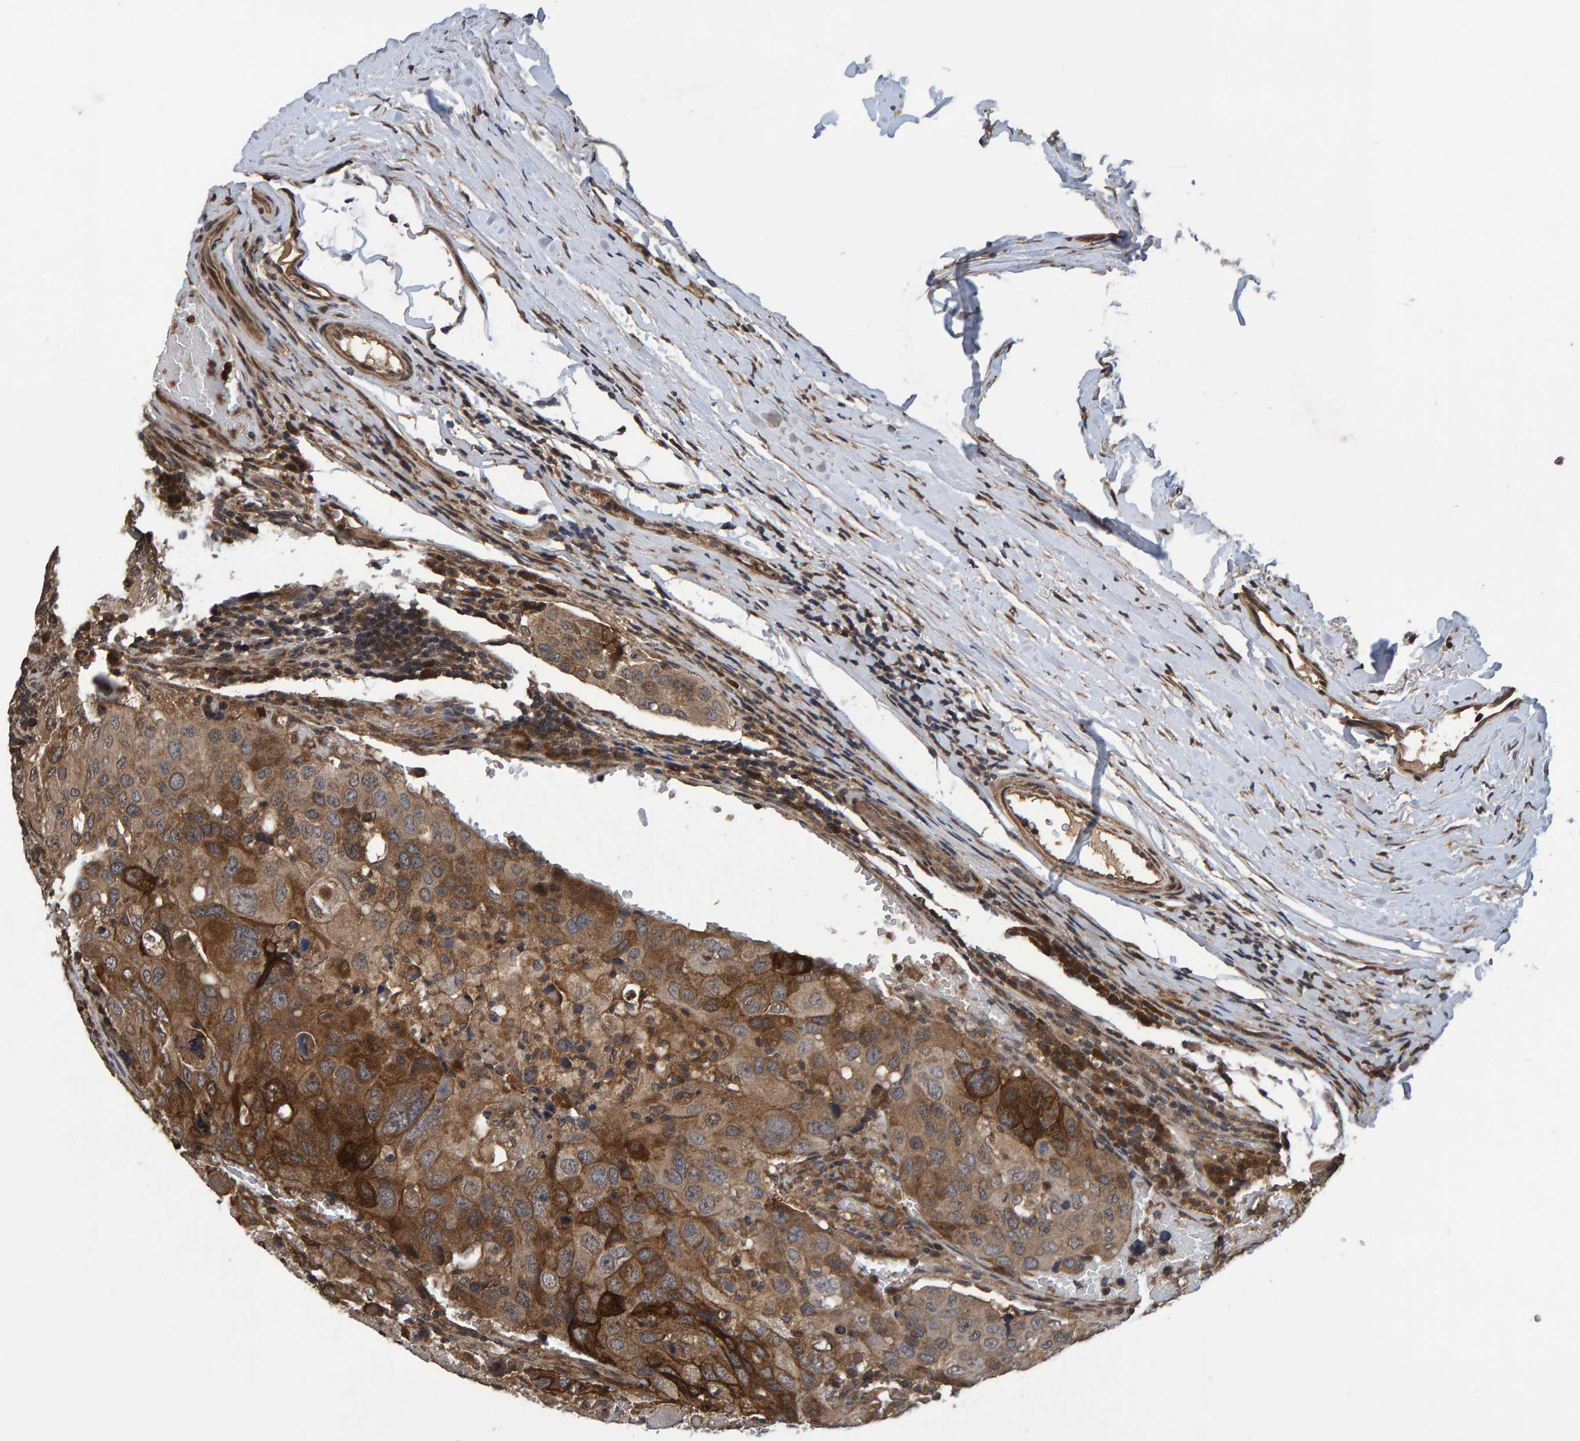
{"staining": {"intensity": "moderate", "quantity": ">75%", "location": "cytoplasmic/membranous"}, "tissue": "urothelial cancer", "cell_type": "Tumor cells", "image_type": "cancer", "snomed": [{"axis": "morphology", "description": "Urothelial carcinoma, High grade"}, {"axis": "topography", "description": "Lymph node"}, {"axis": "topography", "description": "Urinary bladder"}], "caption": "Immunohistochemistry (IHC) image of human urothelial cancer stained for a protein (brown), which reveals medium levels of moderate cytoplasmic/membranous staining in about >75% of tumor cells.", "gene": "GAB2", "patient": {"sex": "male", "age": 51}}